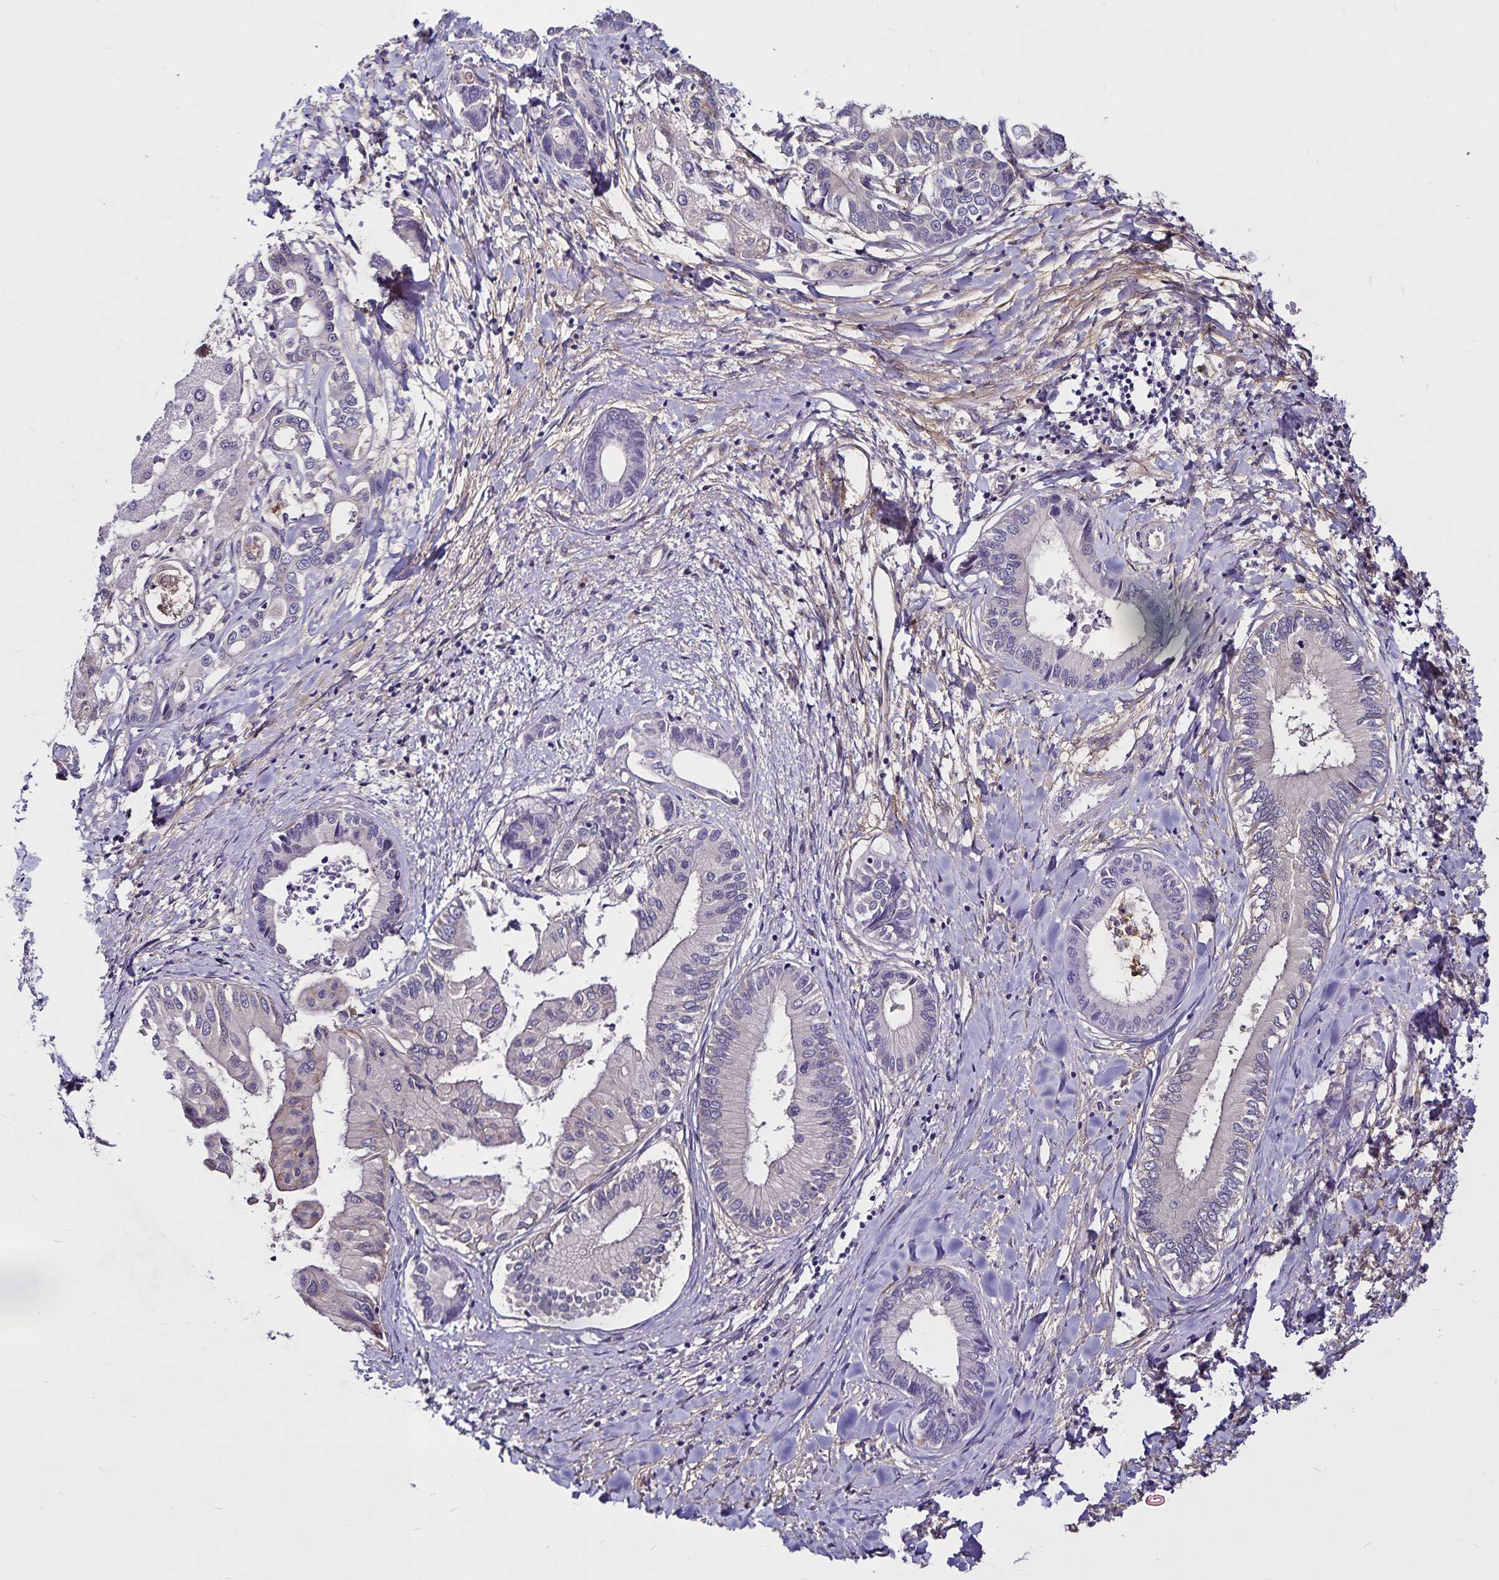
{"staining": {"intensity": "negative", "quantity": "none", "location": "none"}, "tissue": "liver cancer", "cell_type": "Tumor cells", "image_type": "cancer", "snomed": [{"axis": "morphology", "description": "Cholangiocarcinoma"}, {"axis": "topography", "description": "Liver"}], "caption": "There is no significant positivity in tumor cells of liver cholangiocarcinoma. The staining is performed using DAB brown chromogen with nuclei counter-stained in using hematoxylin.", "gene": "GNG12", "patient": {"sex": "male", "age": 66}}